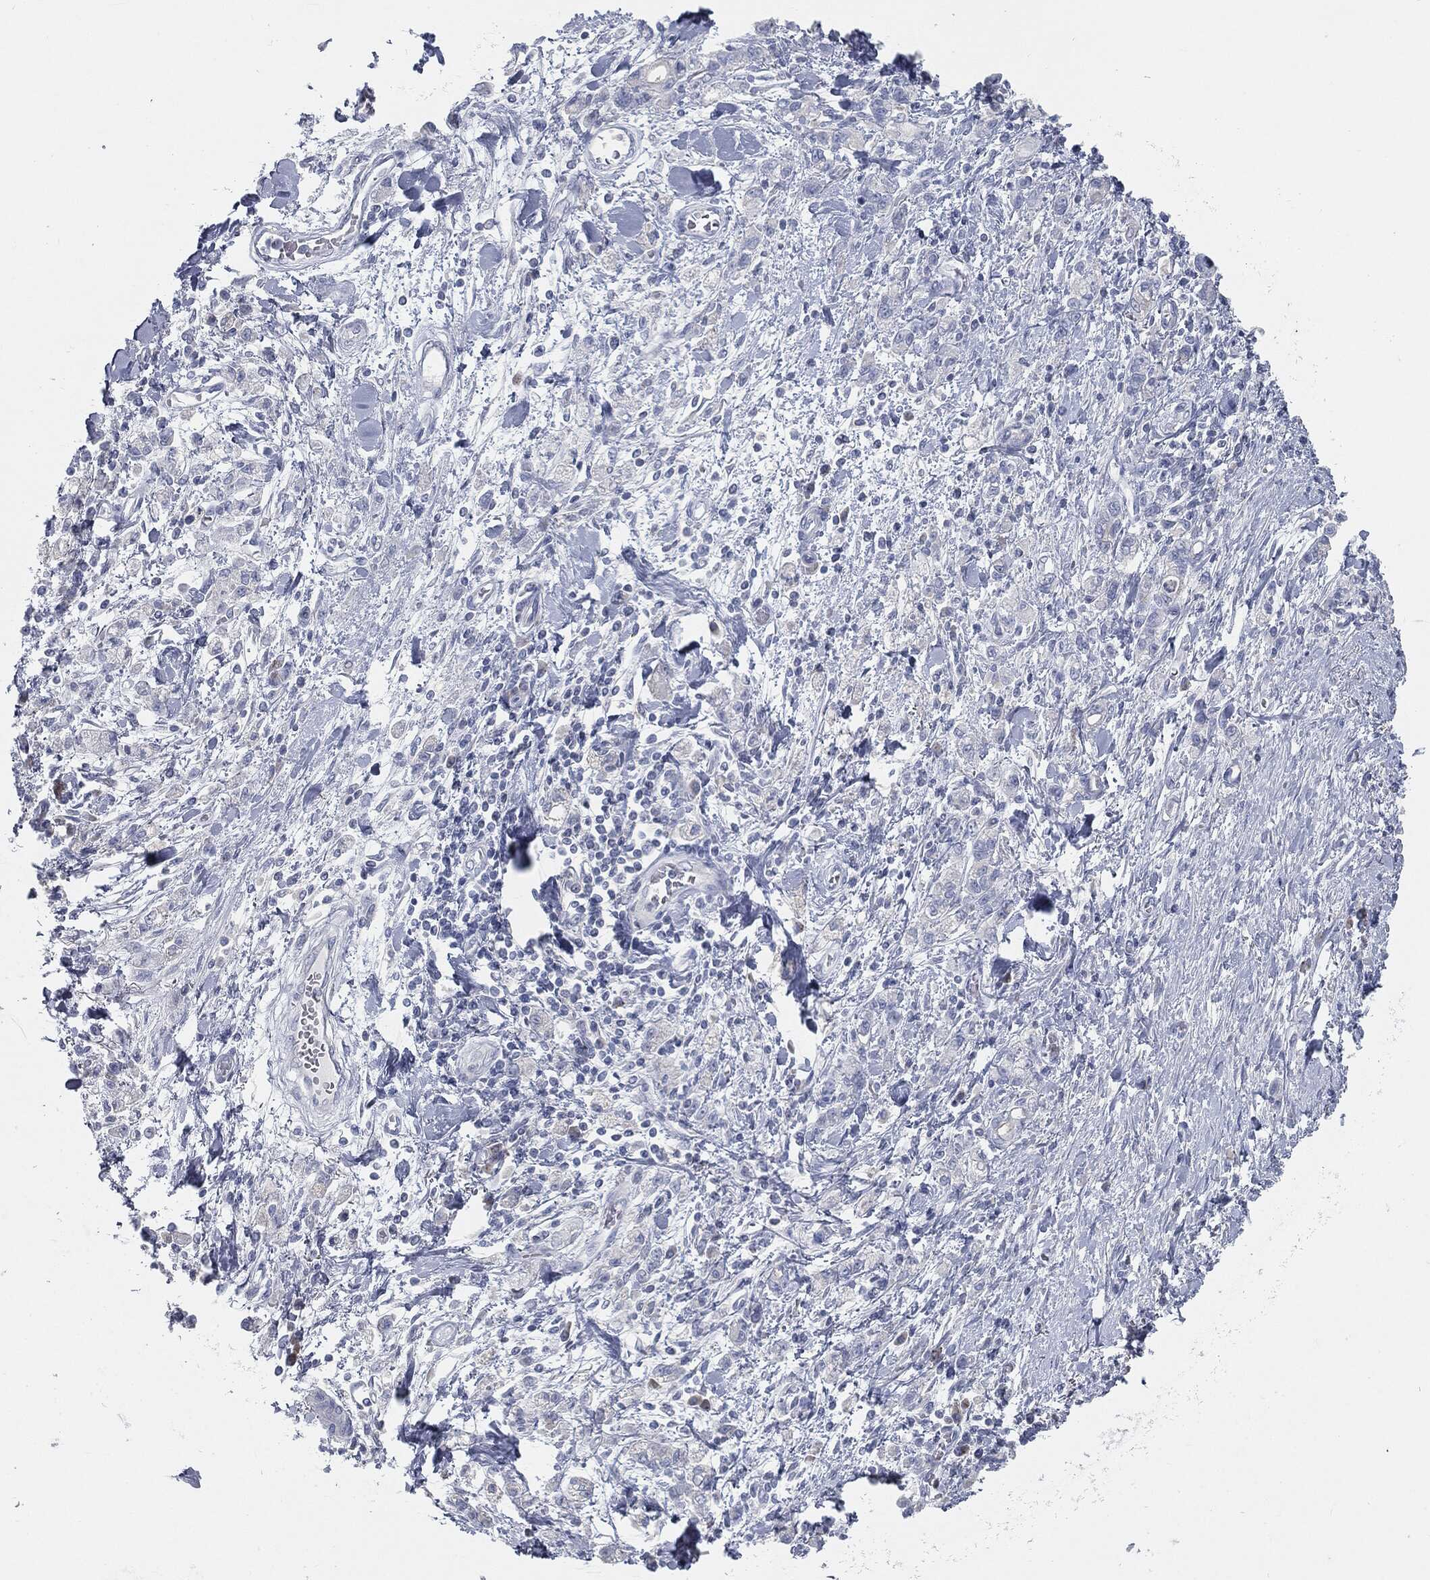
{"staining": {"intensity": "negative", "quantity": "none", "location": "none"}, "tissue": "stomach cancer", "cell_type": "Tumor cells", "image_type": "cancer", "snomed": [{"axis": "morphology", "description": "Adenocarcinoma, NOS"}, {"axis": "topography", "description": "Stomach"}], "caption": "Immunohistochemical staining of human adenocarcinoma (stomach) reveals no significant staining in tumor cells.", "gene": "CAV3", "patient": {"sex": "male", "age": 77}}